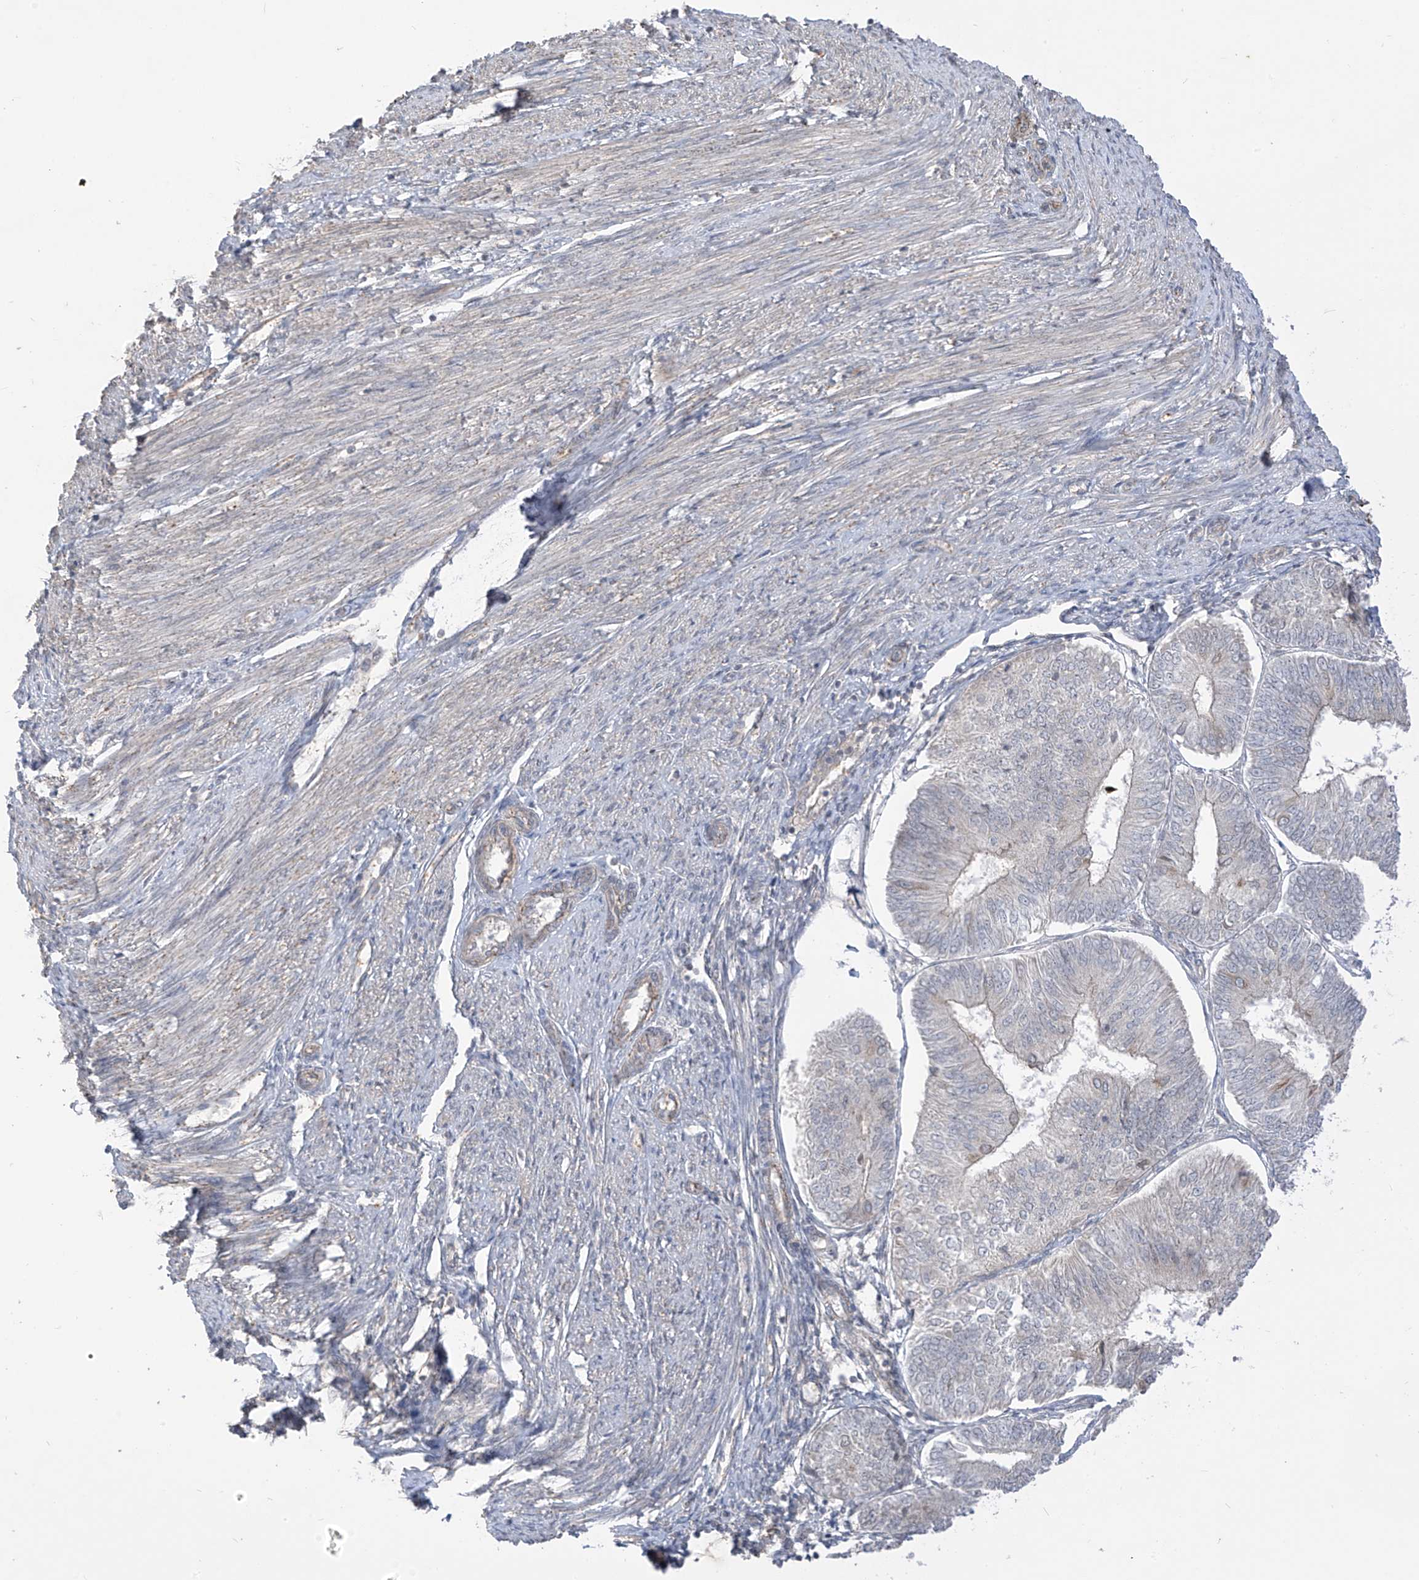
{"staining": {"intensity": "negative", "quantity": "none", "location": "none"}, "tissue": "endometrial cancer", "cell_type": "Tumor cells", "image_type": "cancer", "snomed": [{"axis": "morphology", "description": "Adenocarcinoma, NOS"}, {"axis": "topography", "description": "Endometrium"}], "caption": "Tumor cells are negative for protein expression in human endometrial adenocarcinoma.", "gene": "DGKQ", "patient": {"sex": "female", "age": 58}}